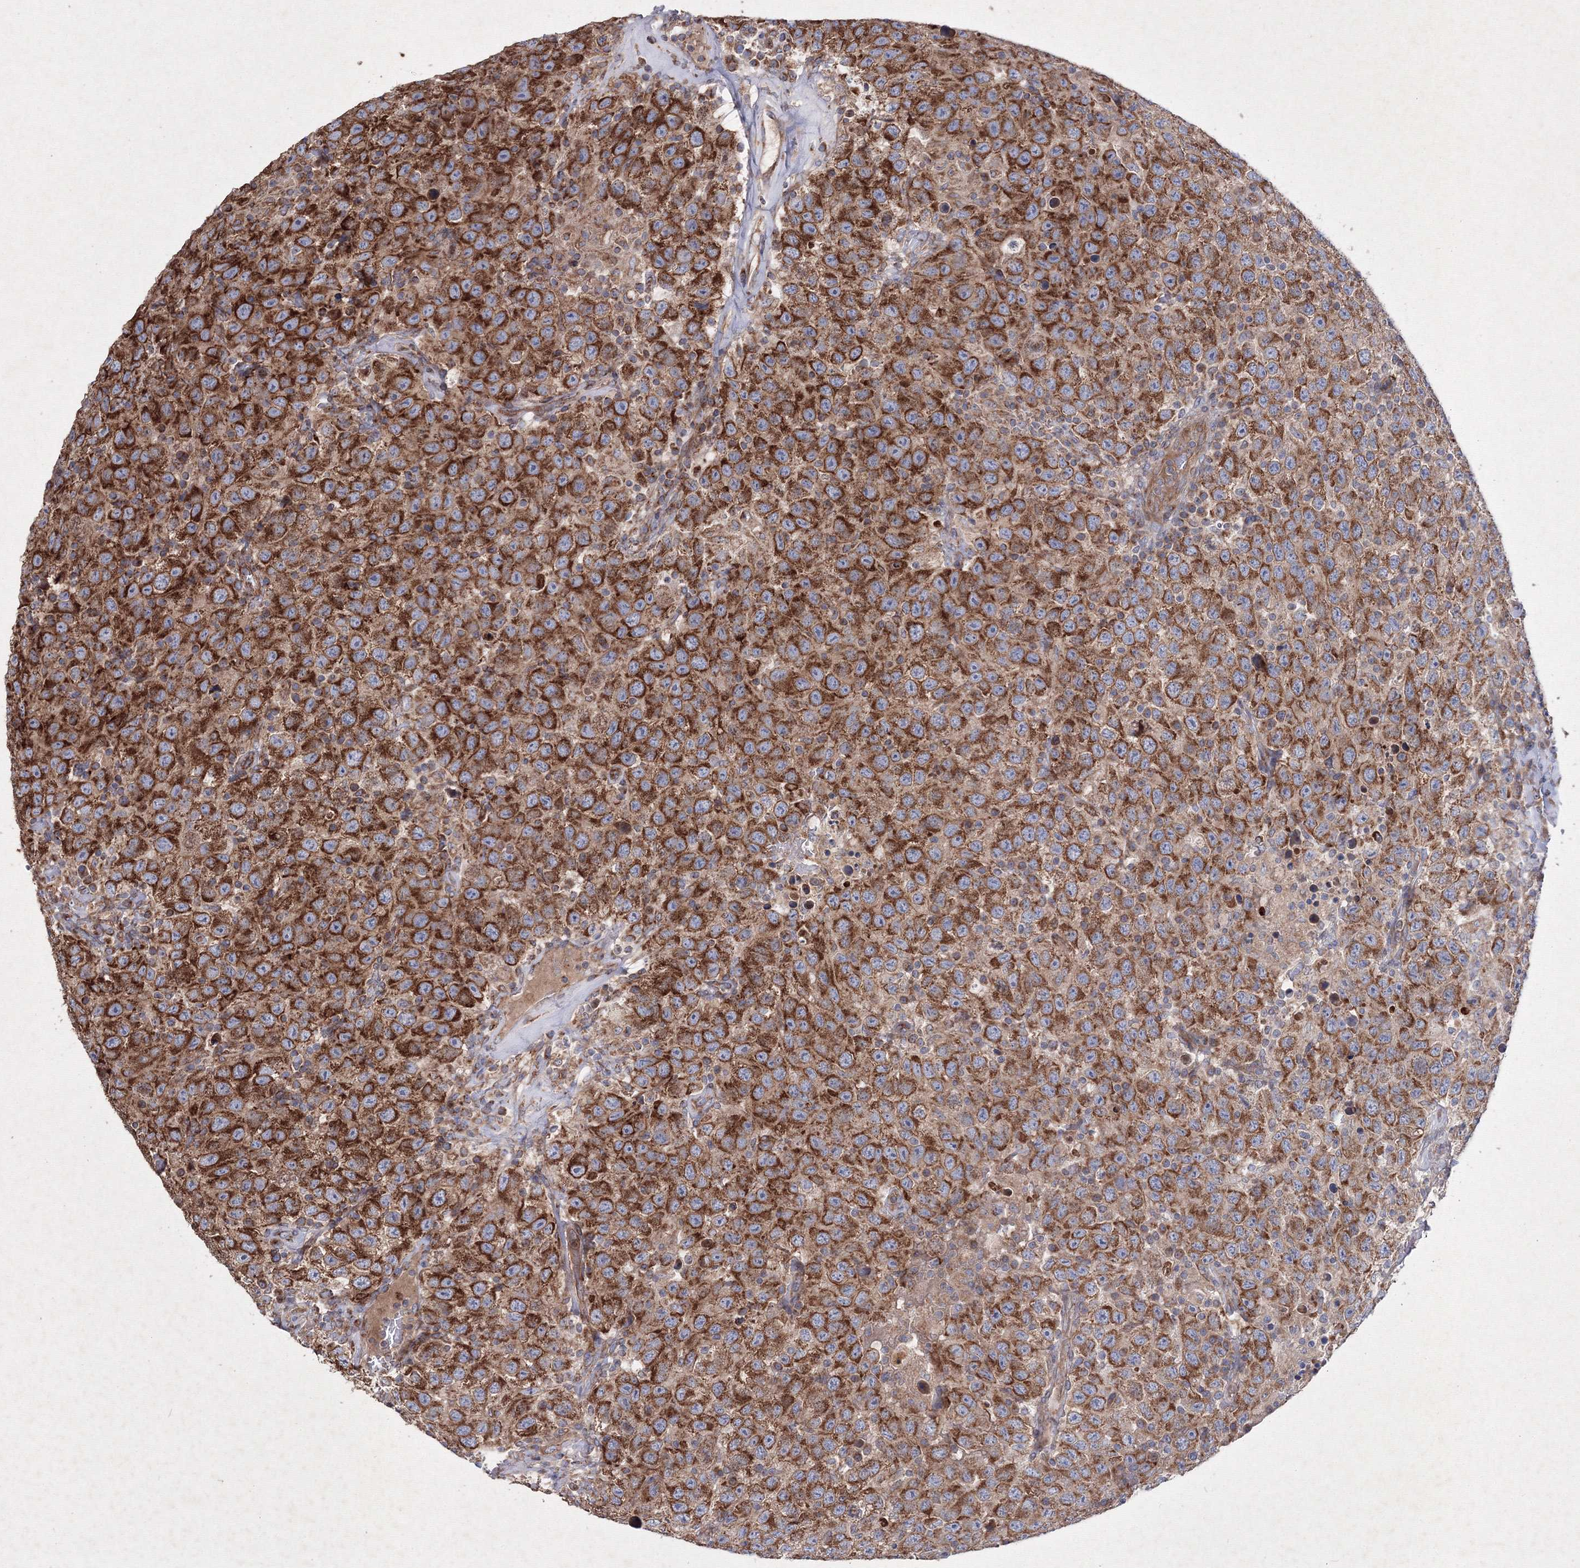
{"staining": {"intensity": "strong", "quantity": ">75%", "location": "cytoplasmic/membranous"}, "tissue": "testis cancer", "cell_type": "Tumor cells", "image_type": "cancer", "snomed": [{"axis": "morphology", "description": "Seminoma, NOS"}, {"axis": "topography", "description": "Testis"}], "caption": "There is high levels of strong cytoplasmic/membranous staining in tumor cells of testis seminoma, as demonstrated by immunohistochemical staining (brown color).", "gene": "GFM1", "patient": {"sex": "male", "age": 41}}